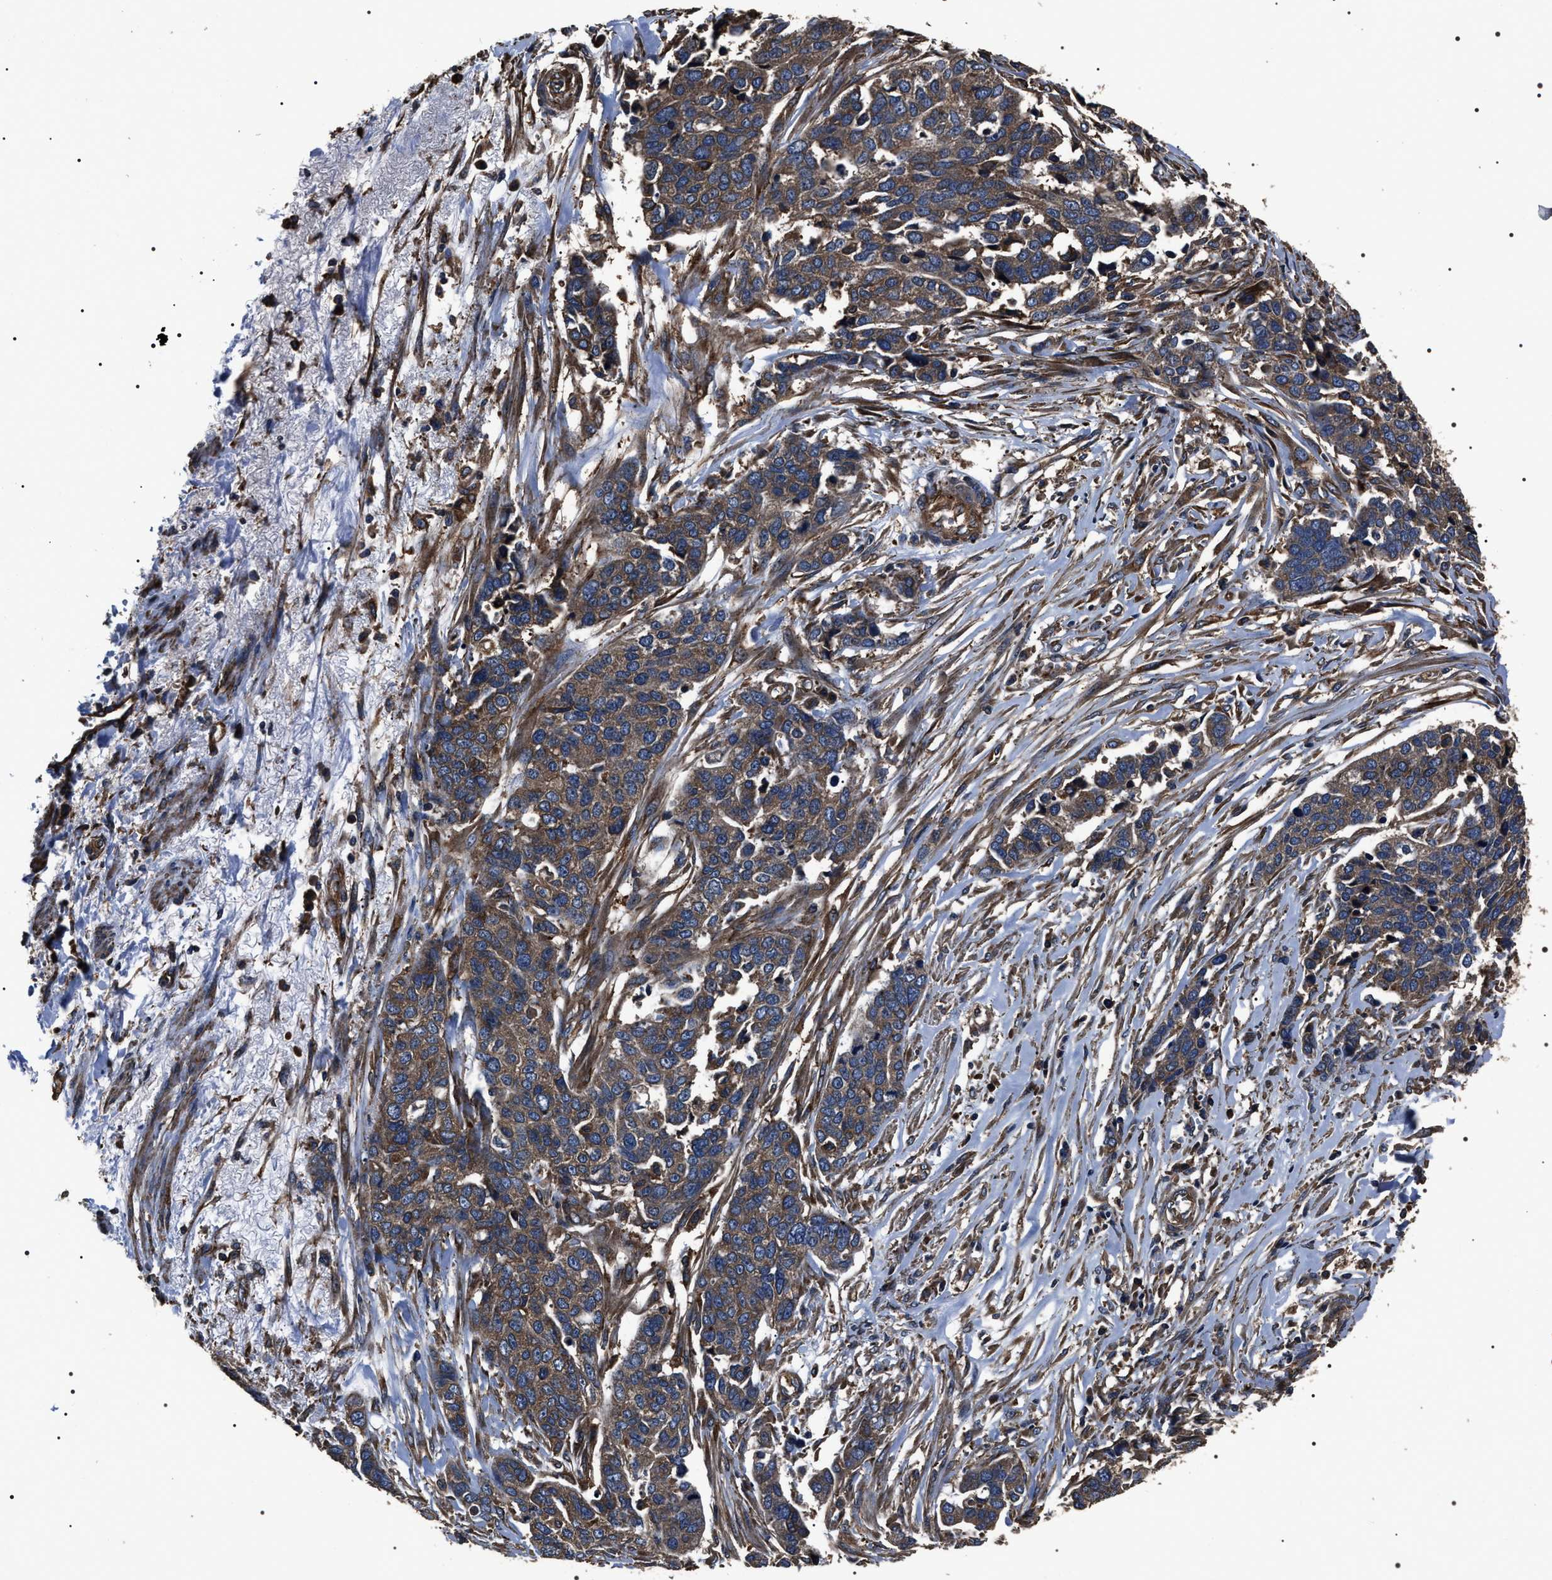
{"staining": {"intensity": "moderate", "quantity": ">75%", "location": "cytoplasmic/membranous"}, "tissue": "ovarian cancer", "cell_type": "Tumor cells", "image_type": "cancer", "snomed": [{"axis": "morphology", "description": "Cystadenocarcinoma, serous, NOS"}, {"axis": "topography", "description": "Ovary"}], "caption": "Protein staining displays moderate cytoplasmic/membranous positivity in approximately >75% of tumor cells in ovarian cancer.", "gene": "HSCB", "patient": {"sex": "female", "age": 44}}